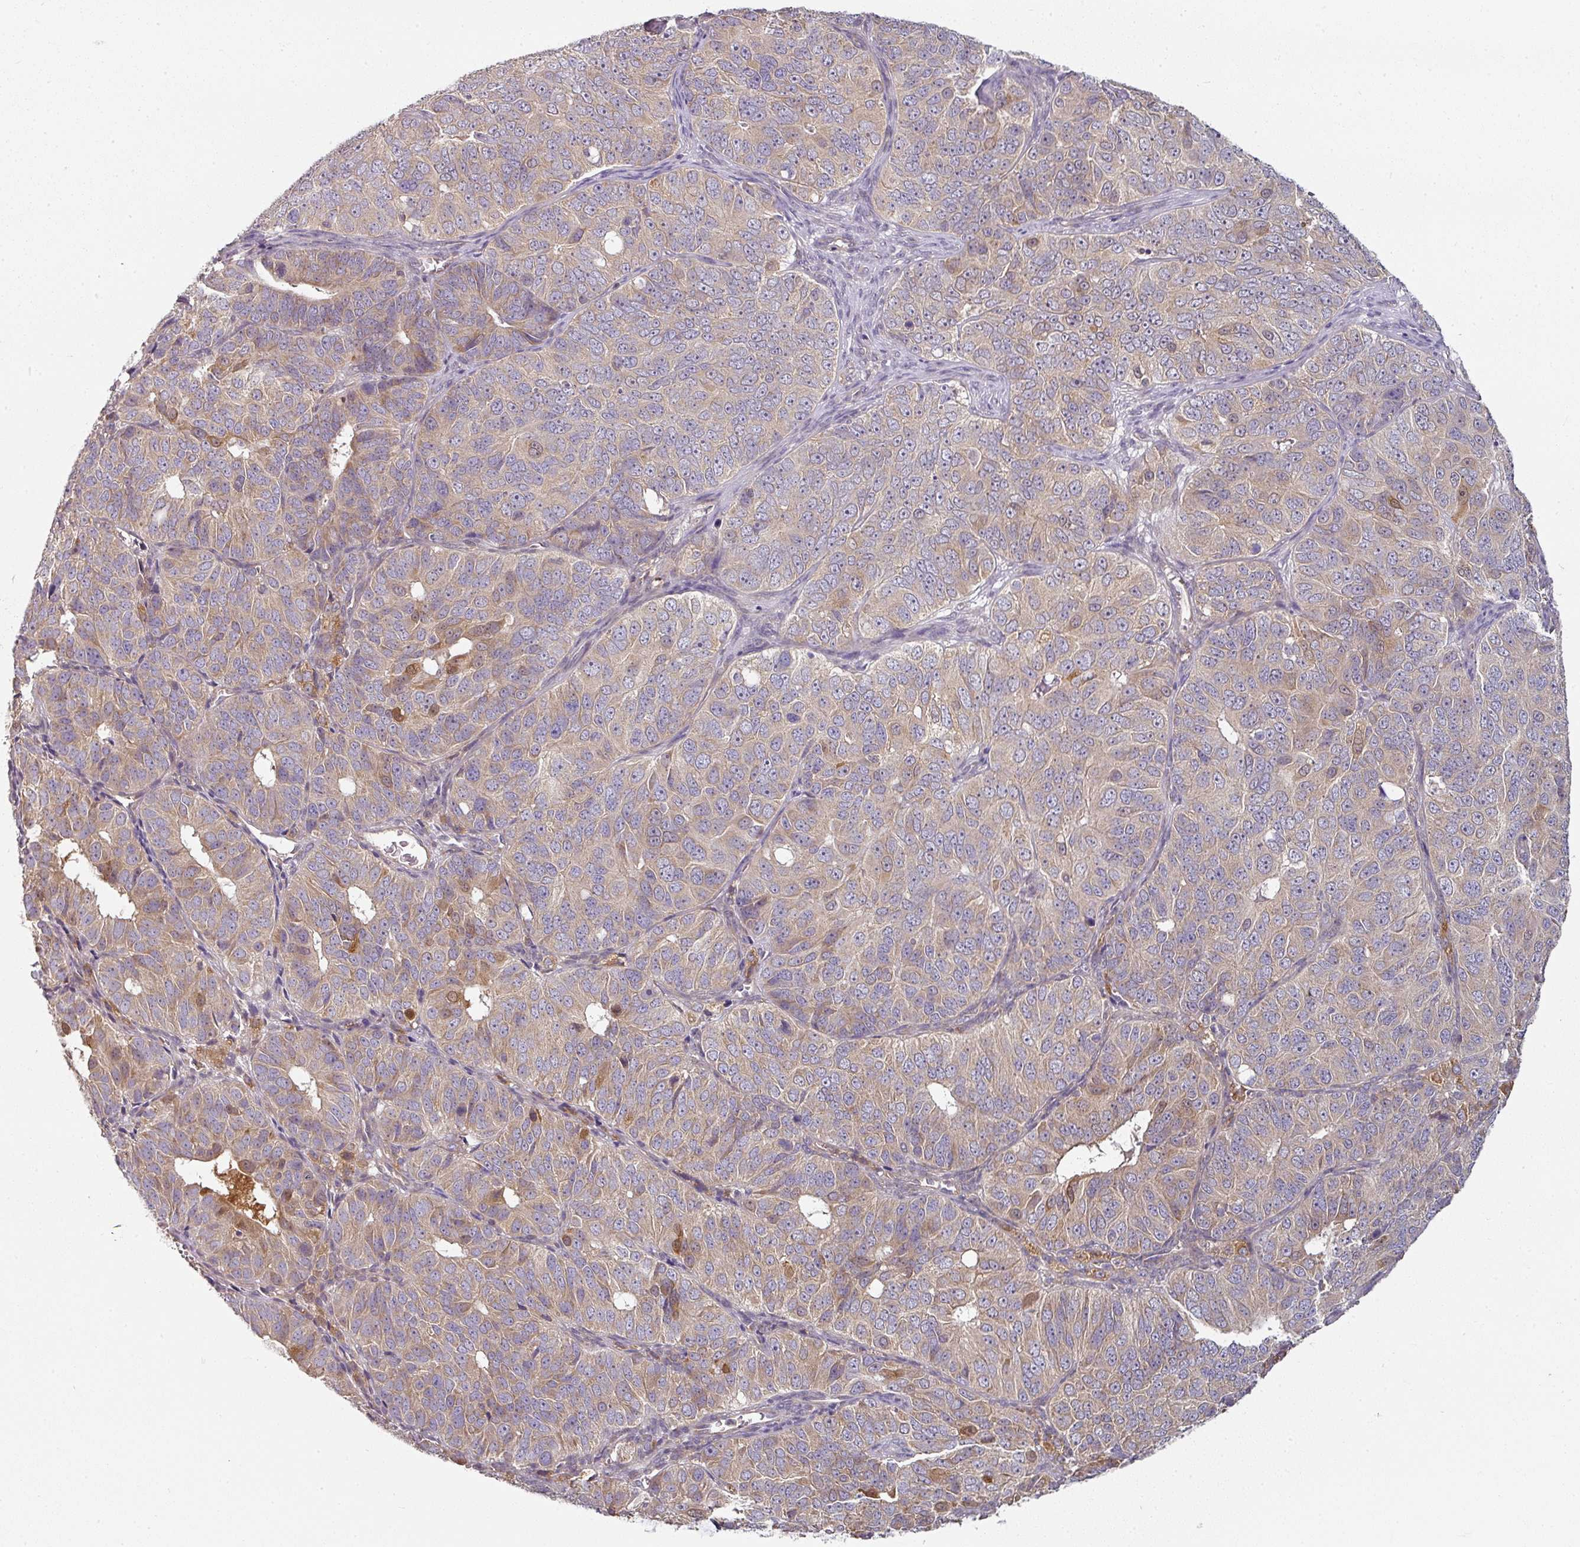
{"staining": {"intensity": "weak", "quantity": "25%-75%", "location": "cytoplasmic/membranous"}, "tissue": "ovarian cancer", "cell_type": "Tumor cells", "image_type": "cancer", "snomed": [{"axis": "morphology", "description": "Carcinoma, endometroid"}, {"axis": "topography", "description": "Ovary"}], "caption": "Immunohistochemical staining of endometroid carcinoma (ovarian) shows weak cytoplasmic/membranous protein staining in approximately 25%-75% of tumor cells. (Stains: DAB in brown, nuclei in blue, Microscopy: brightfield microscopy at high magnification).", "gene": "MAP2K2", "patient": {"sex": "female", "age": 51}}